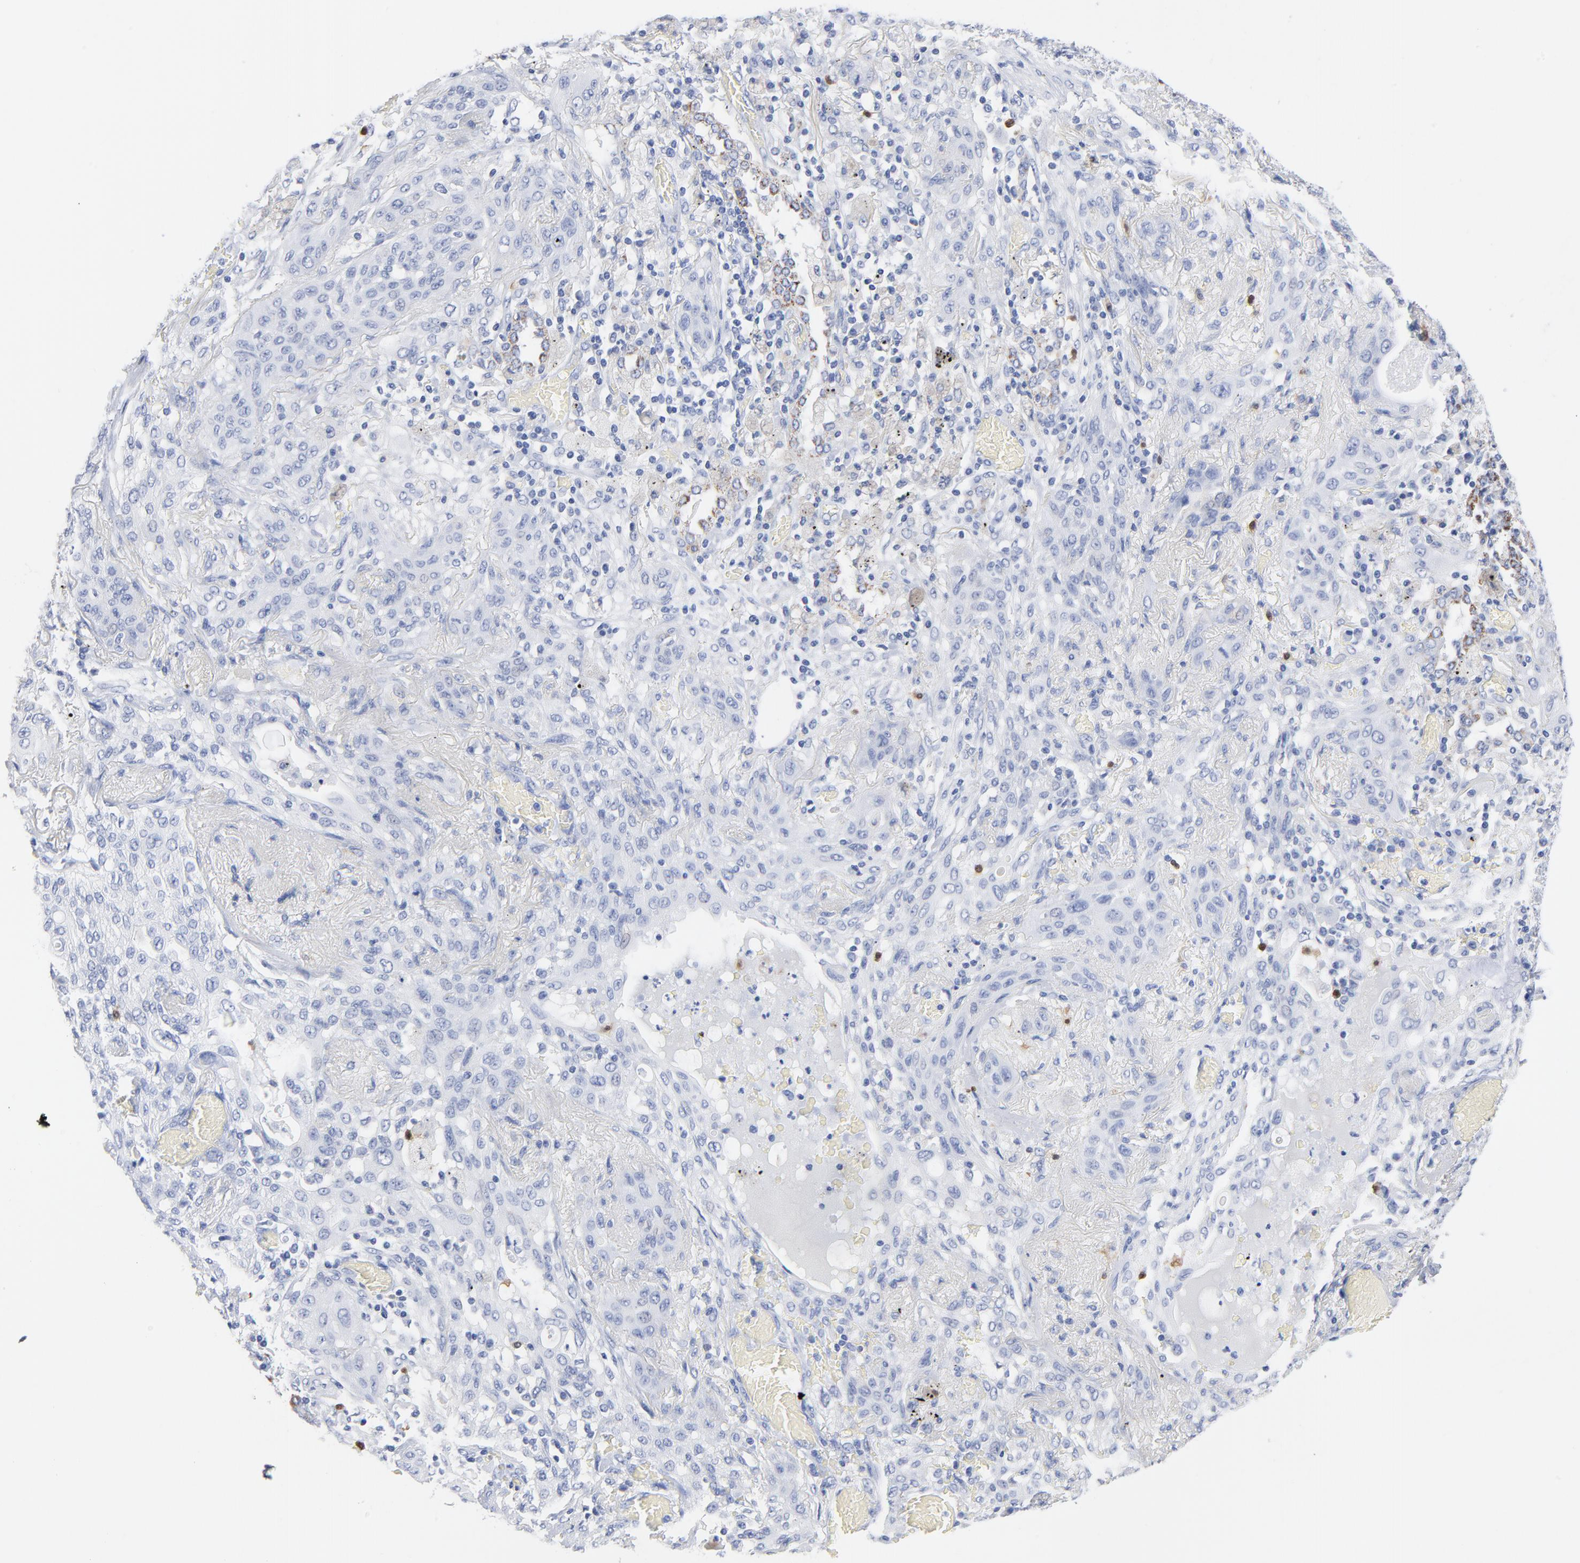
{"staining": {"intensity": "moderate", "quantity": "<25%", "location": "cytoplasmic/membranous"}, "tissue": "lung cancer", "cell_type": "Tumor cells", "image_type": "cancer", "snomed": [{"axis": "morphology", "description": "Squamous cell carcinoma, NOS"}, {"axis": "topography", "description": "Lung"}], "caption": "Immunohistochemical staining of squamous cell carcinoma (lung) demonstrates low levels of moderate cytoplasmic/membranous protein expression in about <25% of tumor cells.", "gene": "AGTR1", "patient": {"sex": "female", "age": 47}}